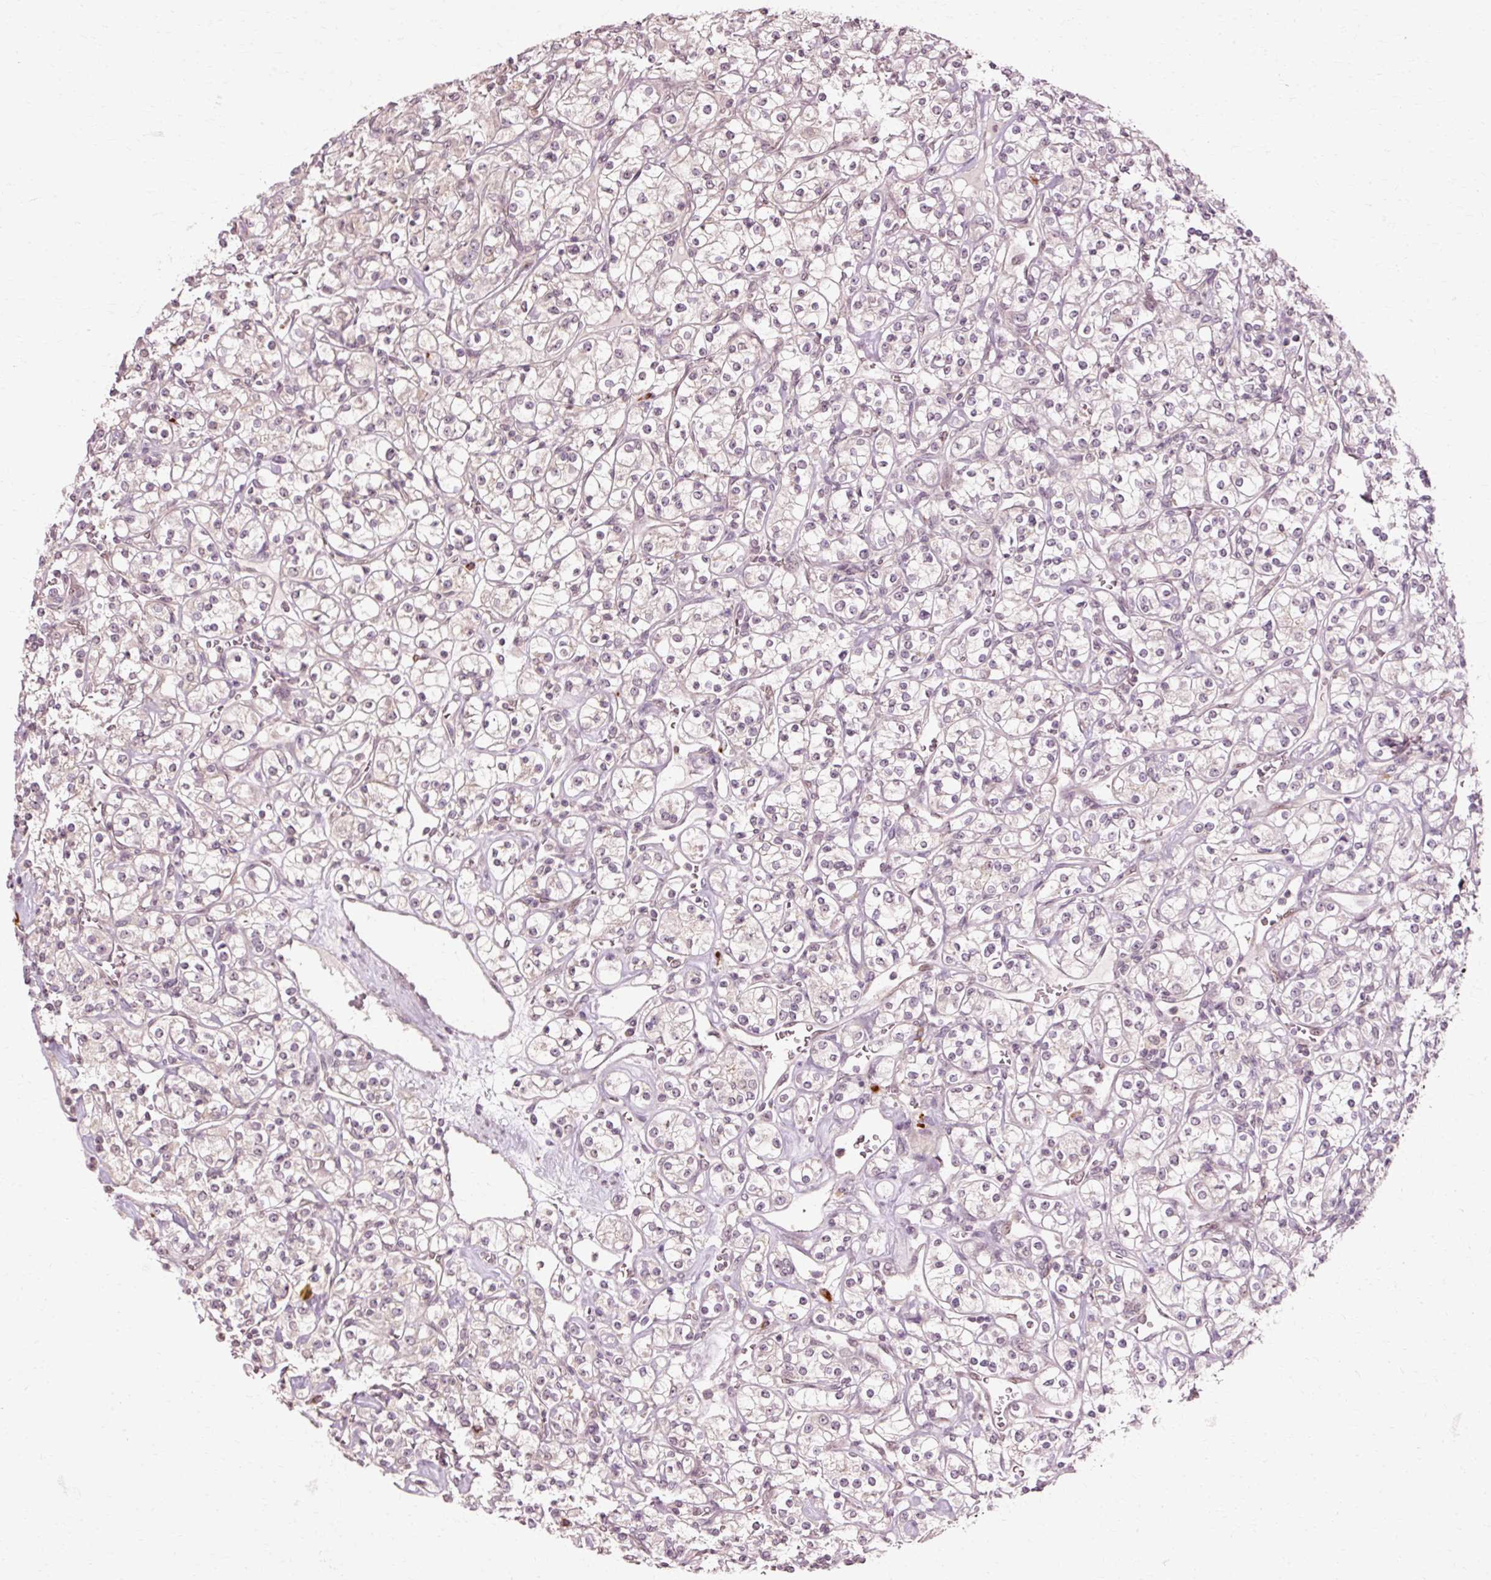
{"staining": {"intensity": "weak", "quantity": "<25%", "location": "cytoplasmic/membranous"}, "tissue": "renal cancer", "cell_type": "Tumor cells", "image_type": "cancer", "snomed": [{"axis": "morphology", "description": "Adenocarcinoma, NOS"}, {"axis": "topography", "description": "Kidney"}], "caption": "IHC of adenocarcinoma (renal) demonstrates no positivity in tumor cells.", "gene": "RGPD5", "patient": {"sex": "male", "age": 77}}